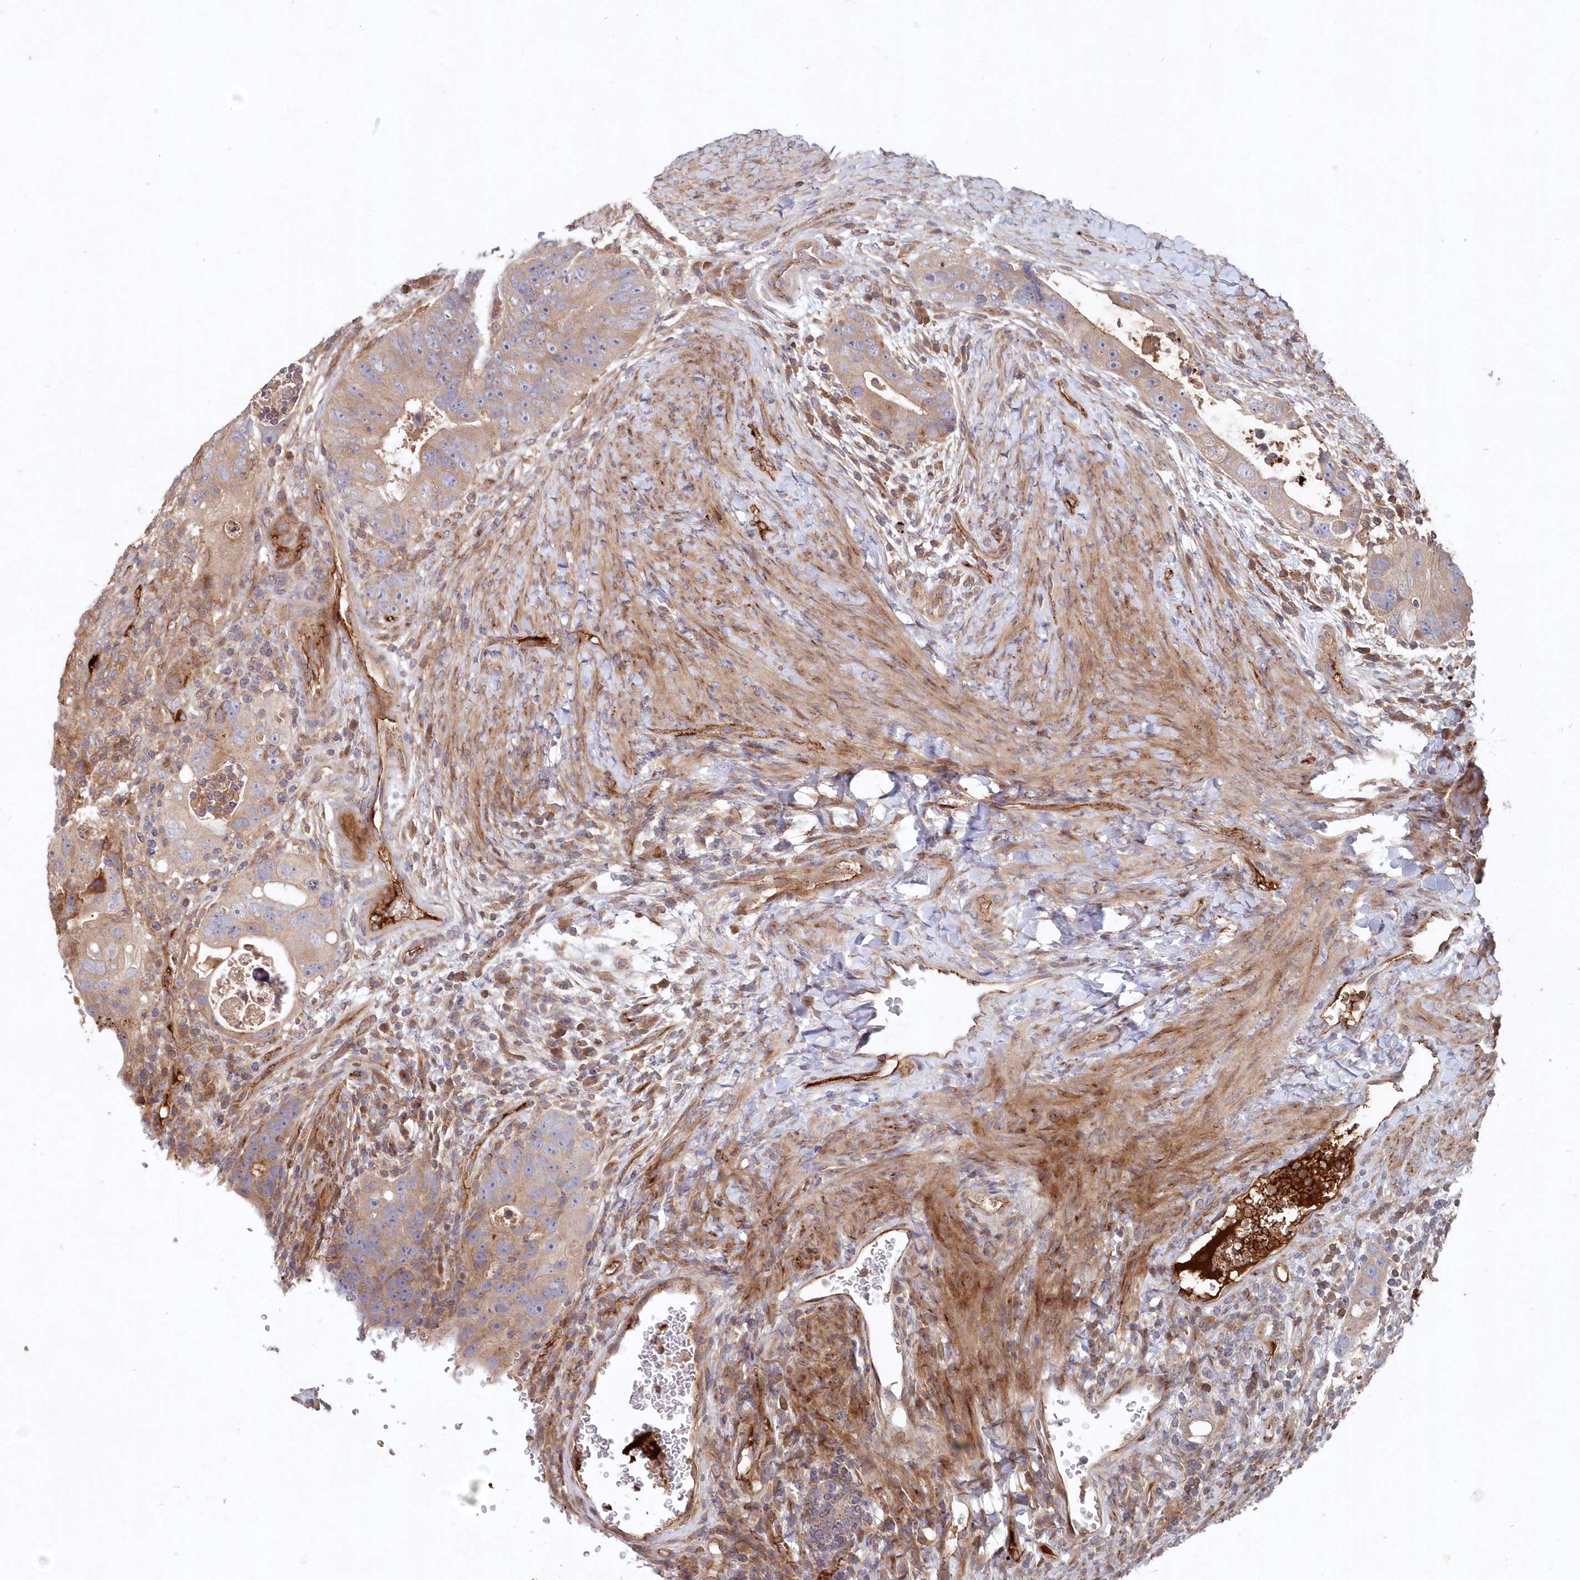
{"staining": {"intensity": "weak", "quantity": "25%-75%", "location": "cytoplasmic/membranous"}, "tissue": "colorectal cancer", "cell_type": "Tumor cells", "image_type": "cancer", "snomed": [{"axis": "morphology", "description": "Adenocarcinoma, NOS"}, {"axis": "topography", "description": "Rectum"}], "caption": "Immunohistochemical staining of human colorectal adenocarcinoma shows low levels of weak cytoplasmic/membranous protein staining in about 25%-75% of tumor cells.", "gene": "ABHD14B", "patient": {"sex": "male", "age": 59}}